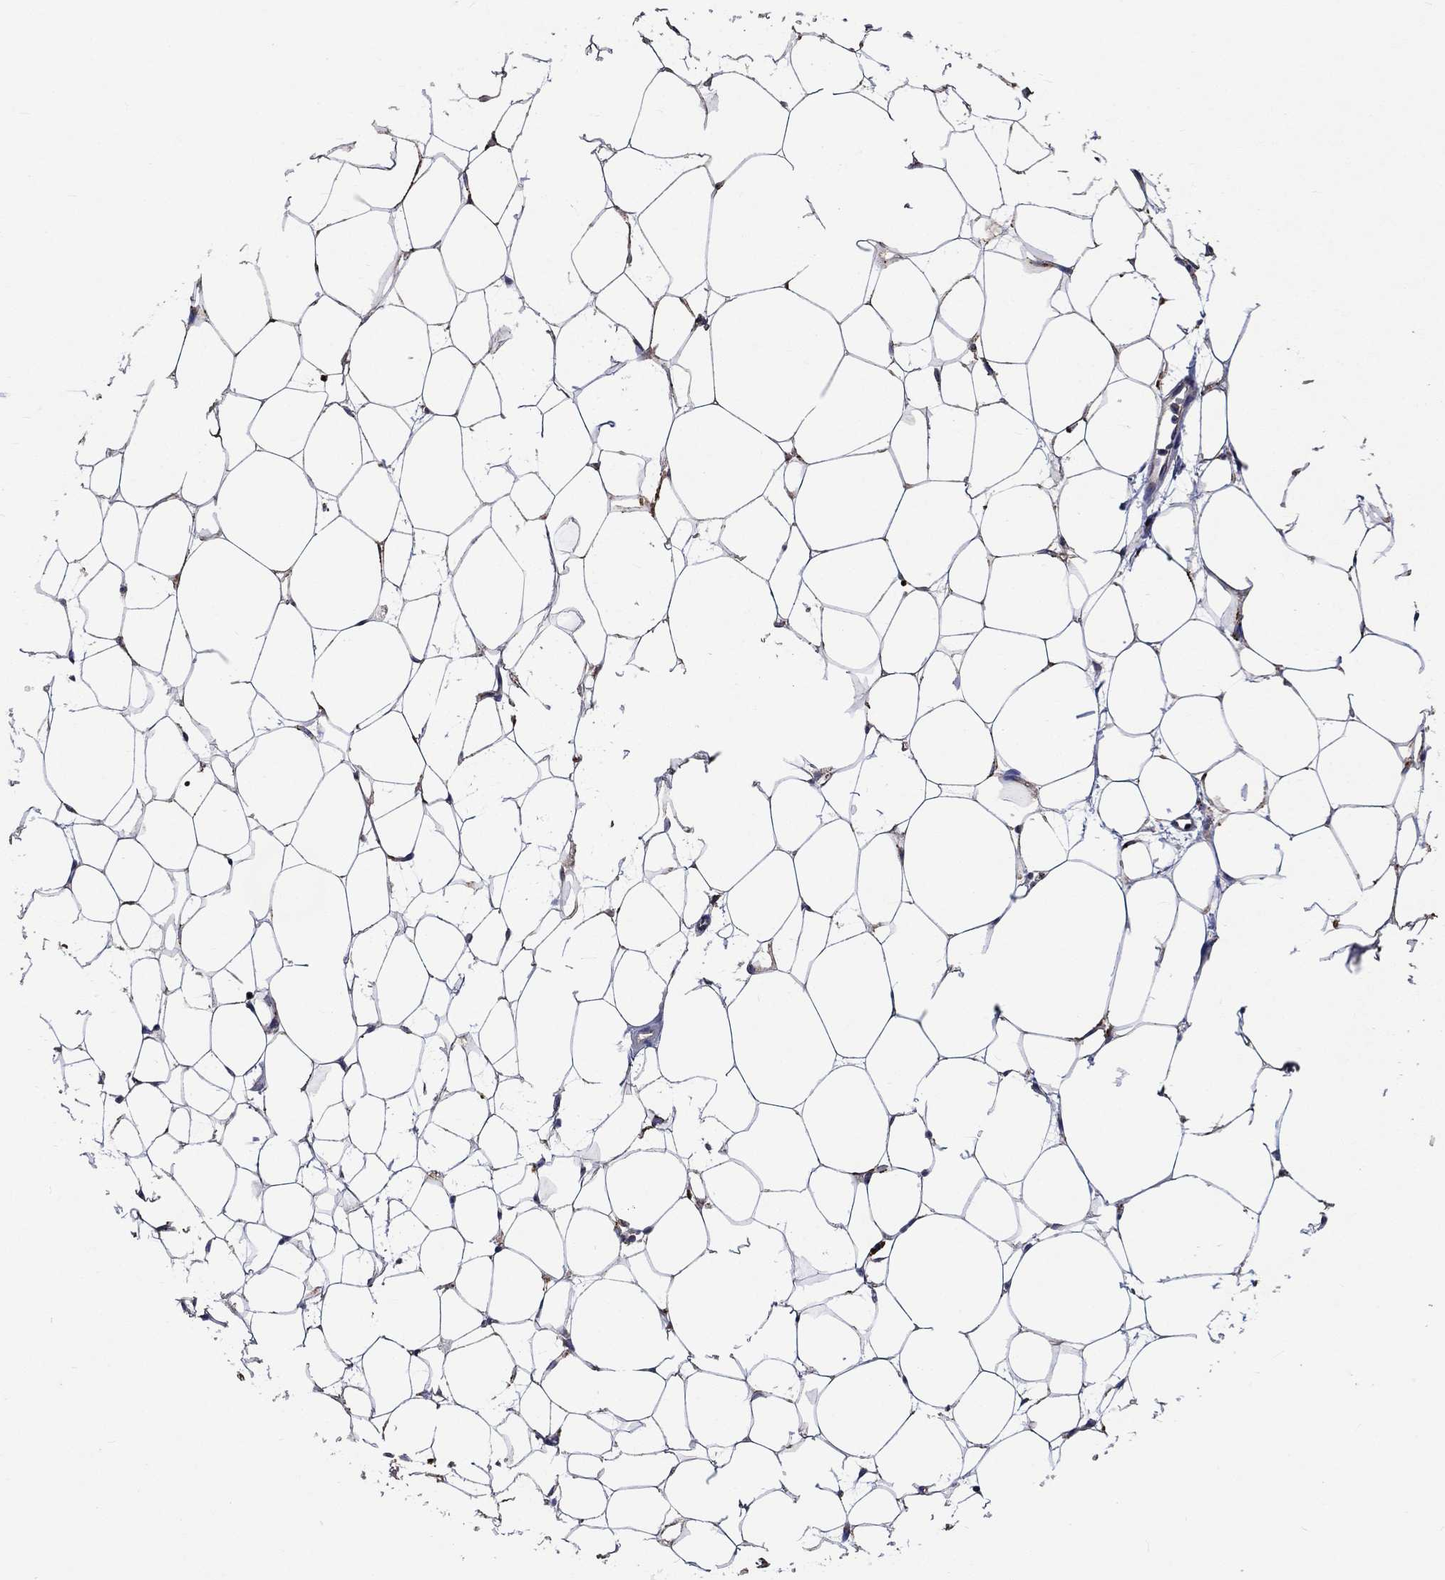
{"staining": {"intensity": "strong", "quantity": "<25%", "location": "cytoplasmic/membranous"}, "tissue": "breast", "cell_type": "Adipocytes", "image_type": "normal", "snomed": [{"axis": "morphology", "description": "Normal tissue, NOS"}, {"axis": "topography", "description": "Breast"}], "caption": "Immunohistochemistry of benign breast demonstrates medium levels of strong cytoplasmic/membranous positivity in about <25% of adipocytes. (Stains: DAB (3,3'-diaminobenzidine) in brown, nuclei in blue, Microscopy: brightfield microscopy at high magnification).", "gene": "CTSB", "patient": {"sex": "female", "age": 37}}